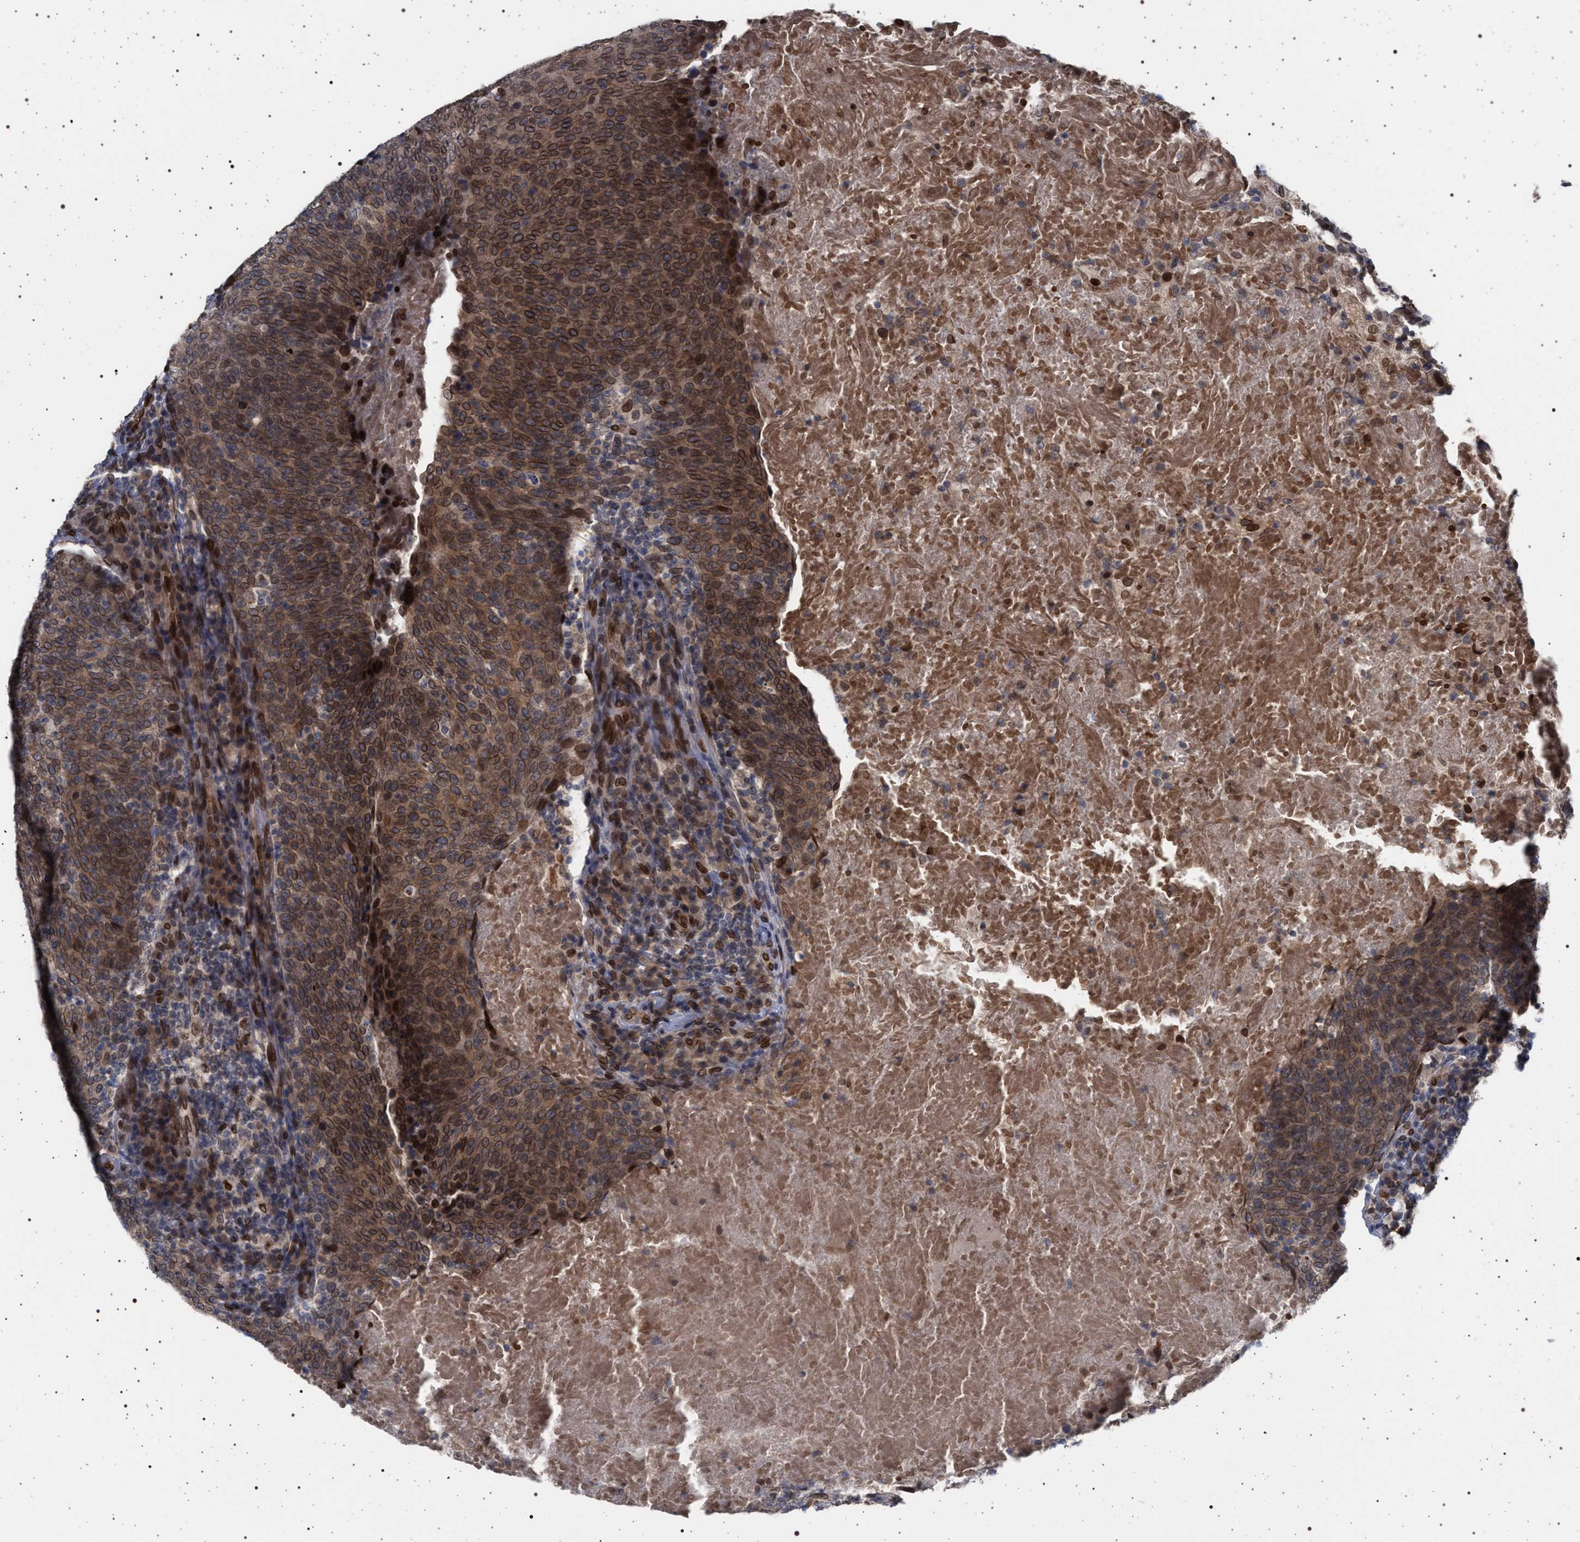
{"staining": {"intensity": "strong", "quantity": ">75%", "location": "cytoplasmic/membranous,nuclear"}, "tissue": "head and neck cancer", "cell_type": "Tumor cells", "image_type": "cancer", "snomed": [{"axis": "morphology", "description": "Squamous cell carcinoma, NOS"}, {"axis": "morphology", "description": "Squamous cell carcinoma, metastatic, NOS"}, {"axis": "topography", "description": "Lymph node"}, {"axis": "topography", "description": "Head-Neck"}], "caption": "An immunohistochemistry (IHC) photomicrograph of tumor tissue is shown. Protein staining in brown highlights strong cytoplasmic/membranous and nuclear positivity in head and neck cancer within tumor cells. The staining is performed using DAB brown chromogen to label protein expression. The nuclei are counter-stained blue using hematoxylin.", "gene": "ING2", "patient": {"sex": "male", "age": 62}}